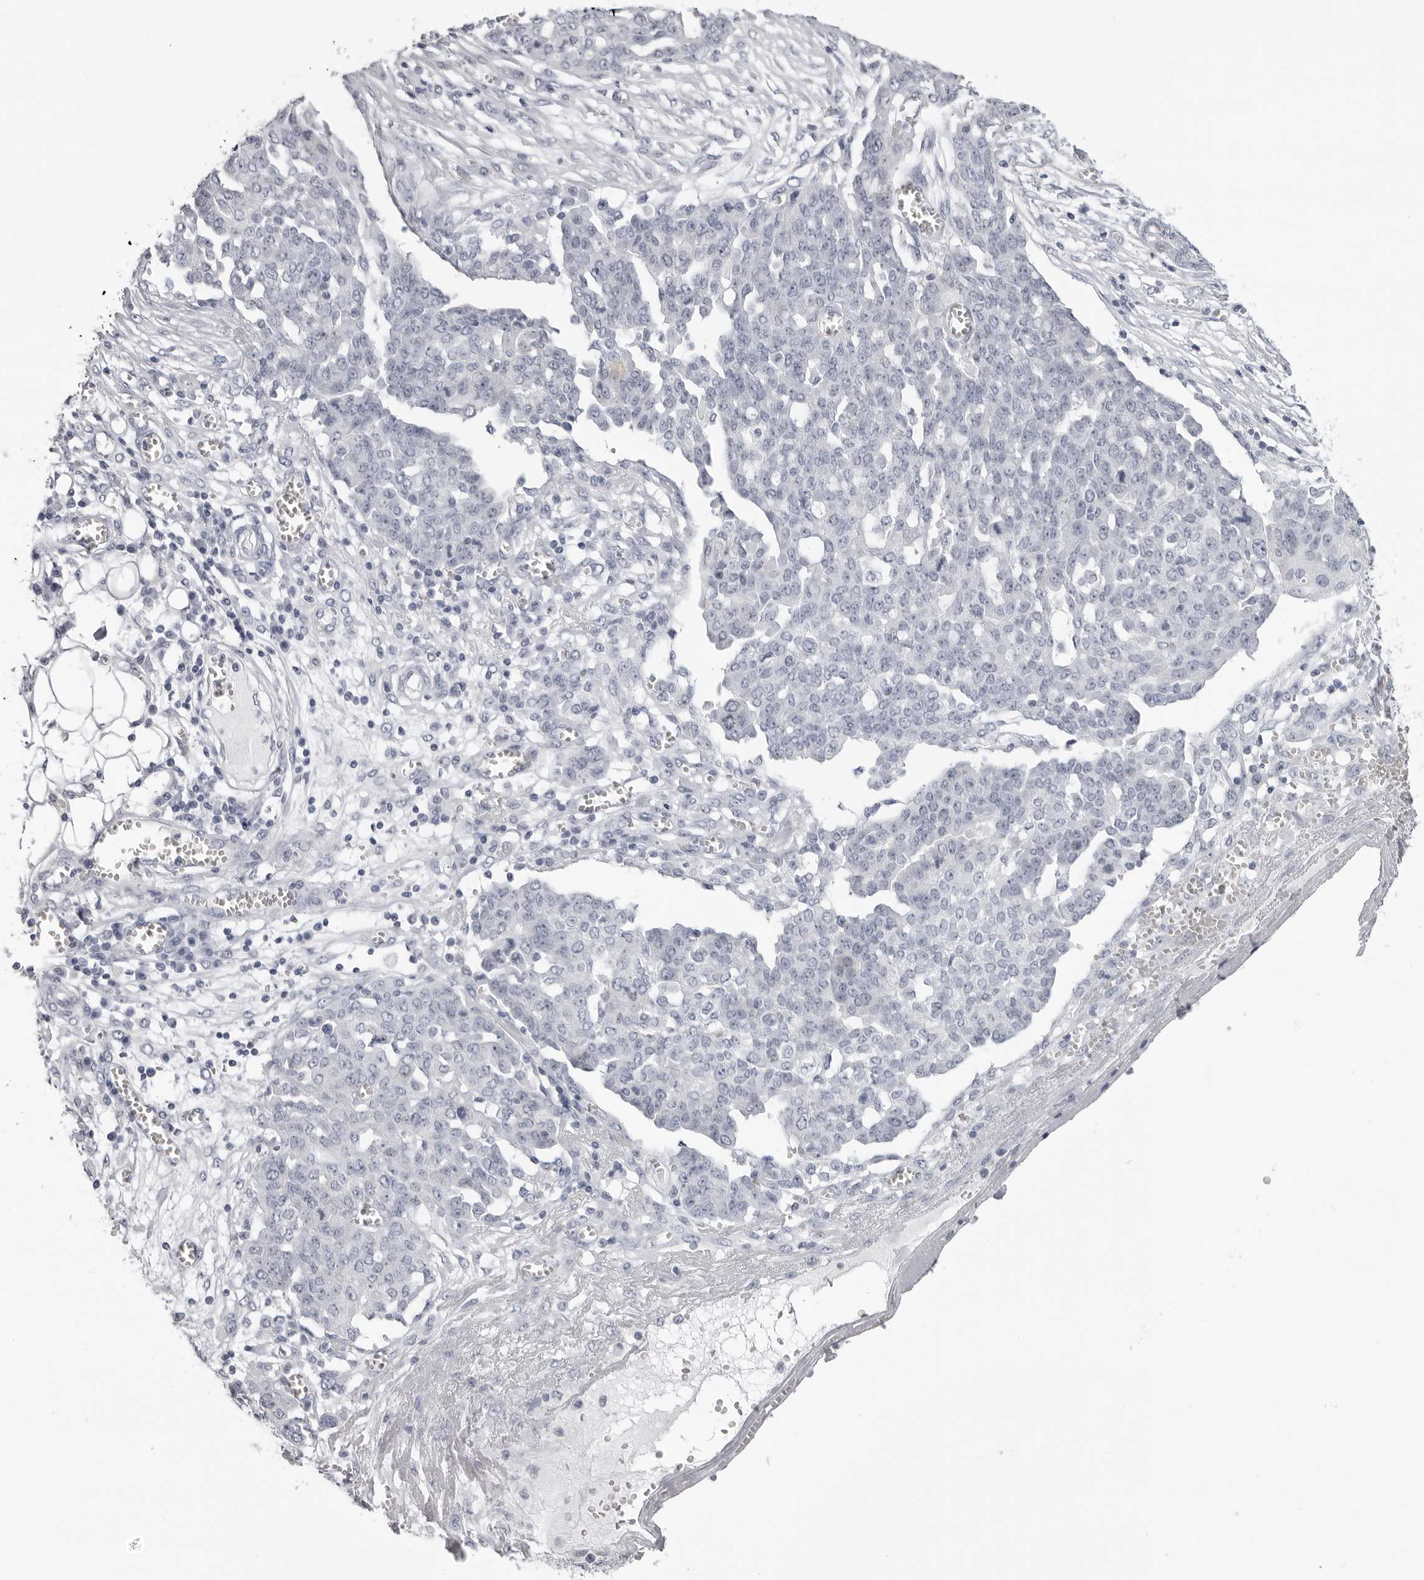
{"staining": {"intensity": "negative", "quantity": "none", "location": "none"}, "tissue": "ovarian cancer", "cell_type": "Tumor cells", "image_type": "cancer", "snomed": [{"axis": "morphology", "description": "Cystadenocarcinoma, serous, NOS"}, {"axis": "topography", "description": "Soft tissue"}, {"axis": "topography", "description": "Ovary"}], "caption": "Immunohistochemistry (IHC) of serous cystadenocarcinoma (ovarian) exhibits no positivity in tumor cells. The staining was performed using DAB to visualize the protein expression in brown, while the nuclei were stained in blue with hematoxylin (Magnification: 20x).", "gene": "DNALI1", "patient": {"sex": "female", "age": 57}}